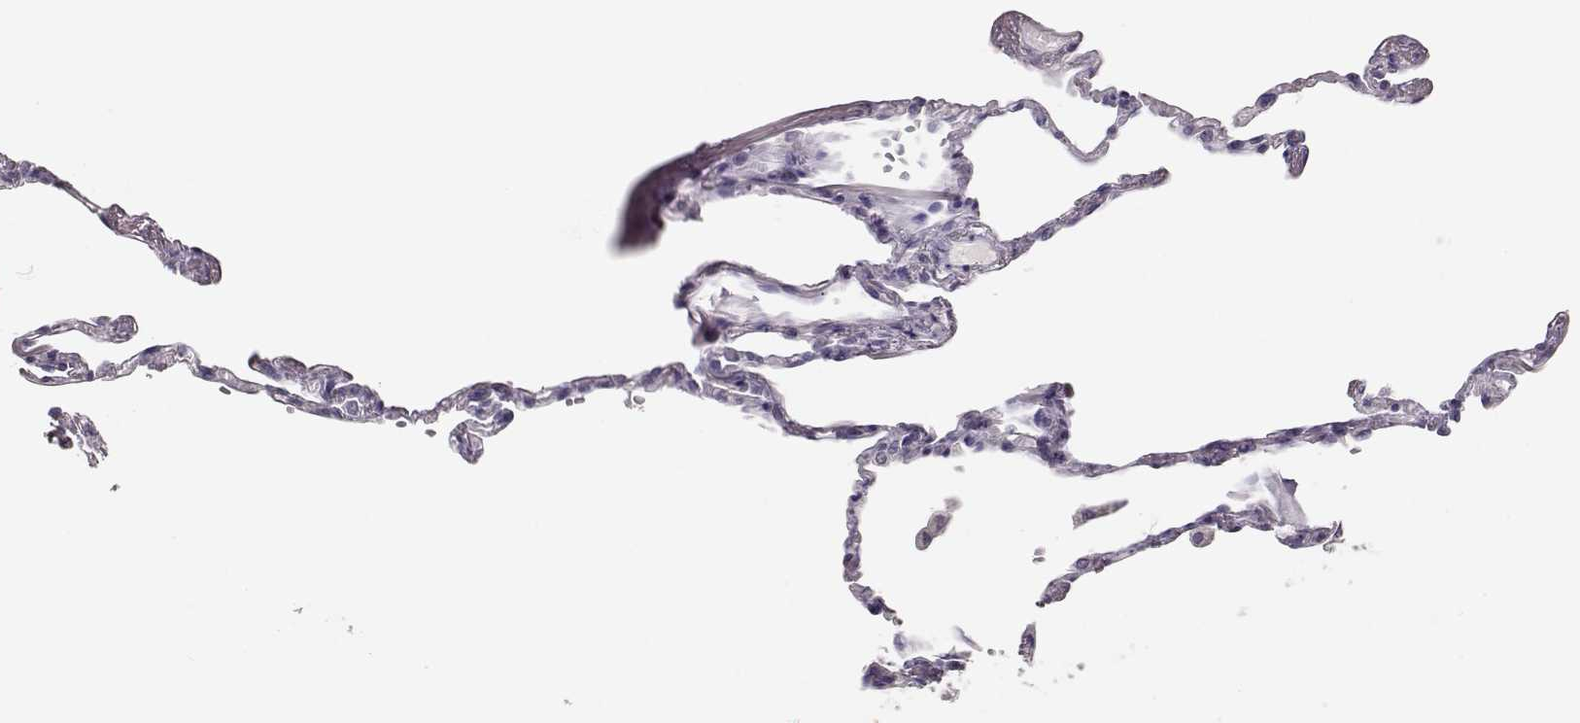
{"staining": {"intensity": "negative", "quantity": "none", "location": "none"}, "tissue": "lung", "cell_type": "Alveolar cells", "image_type": "normal", "snomed": [{"axis": "morphology", "description": "Normal tissue, NOS"}, {"axis": "topography", "description": "Lung"}], "caption": "A photomicrograph of lung stained for a protein shows no brown staining in alveolar cells.", "gene": "MAGEC1", "patient": {"sex": "male", "age": 78}}